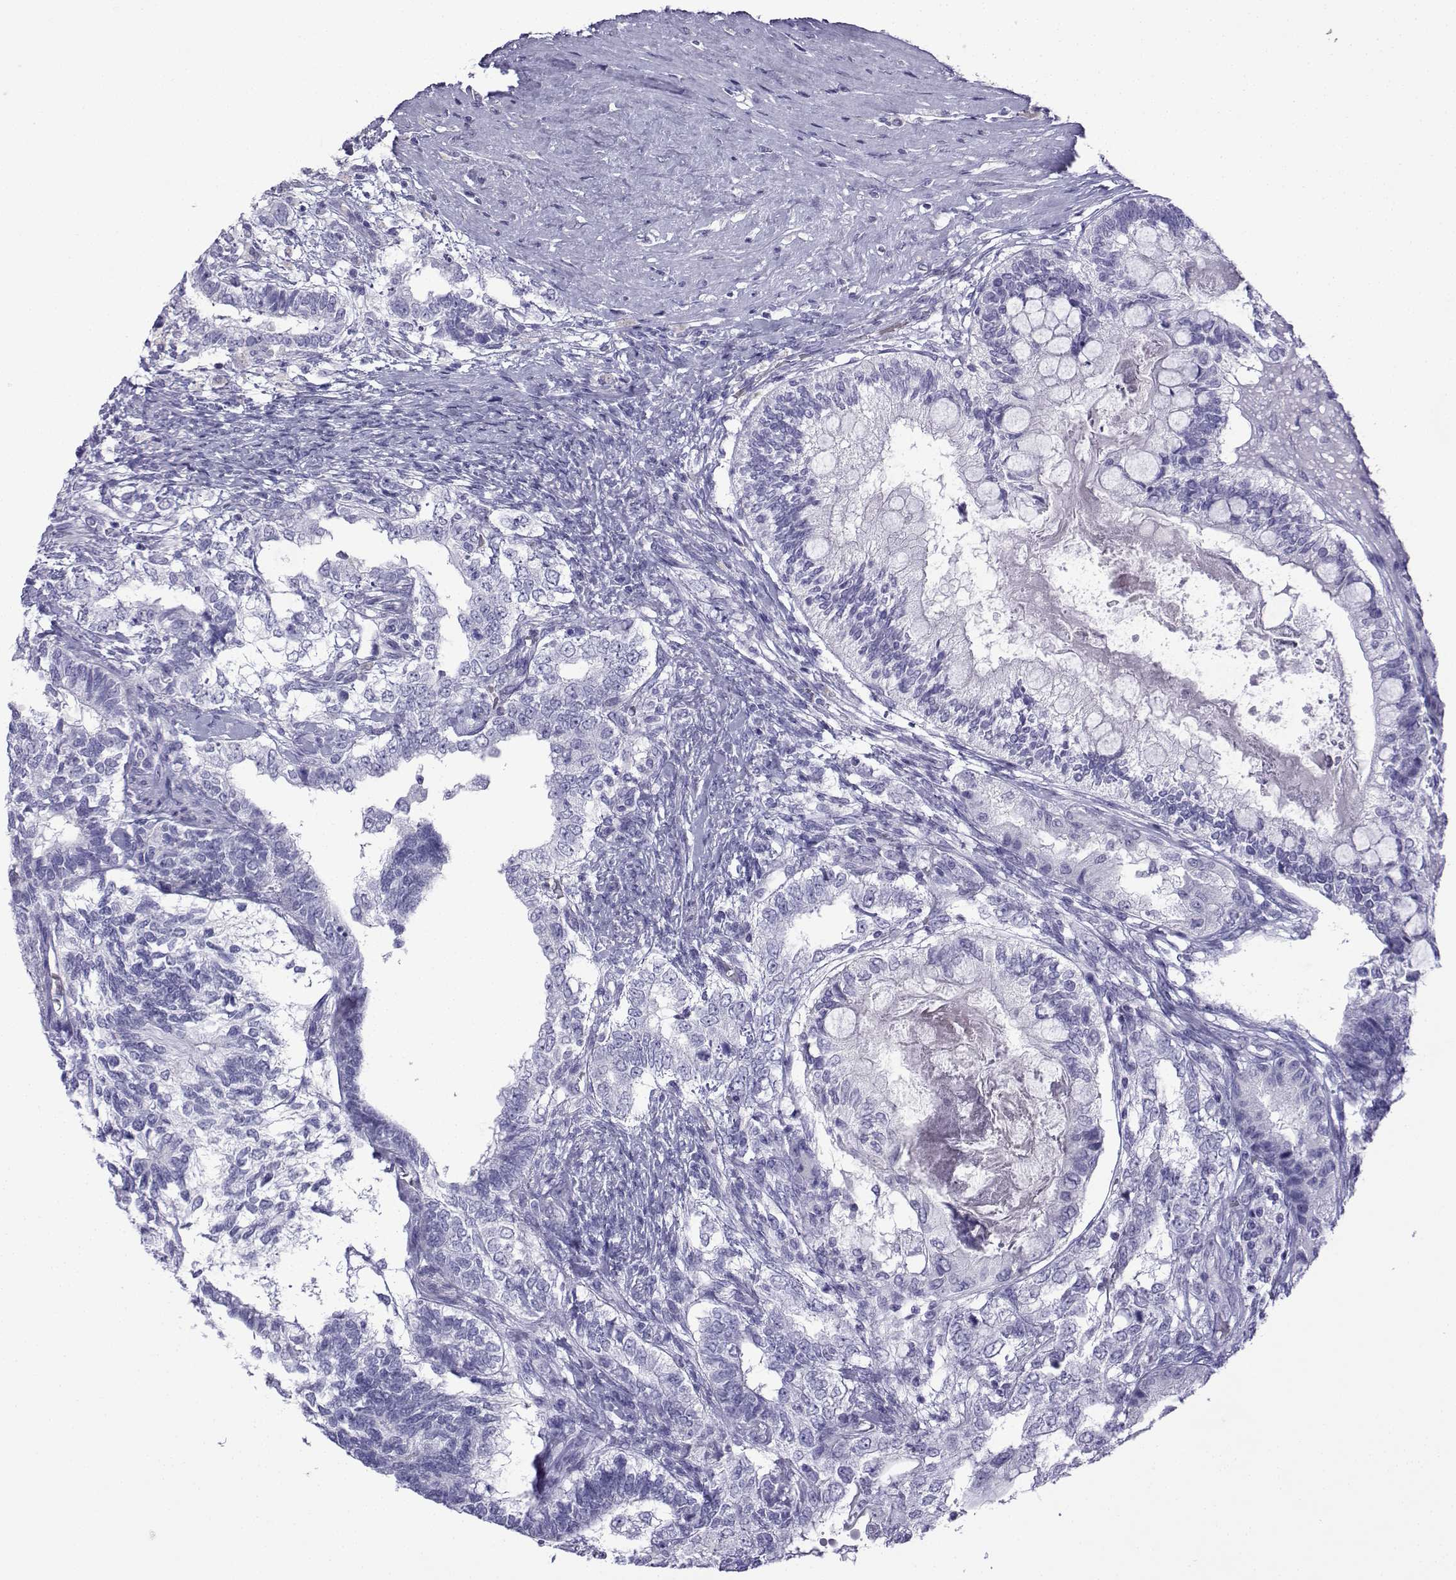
{"staining": {"intensity": "negative", "quantity": "none", "location": "none"}, "tissue": "testis cancer", "cell_type": "Tumor cells", "image_type": "cancer", "snomed": [{"axis": "morphology", "description": "Seminoma, NOS"}, {"axis": "morphology", "description": "Carcinoma, Embryonal, NOS"}, {"axis": "topography", "description": "Testis"}], "caption": "Immunohistochemical staining of testis seminoma exhibits no significant positivity in tumor cells.", "gene": "TRIM46", "patient": {"sex": "male", "age": 41}}